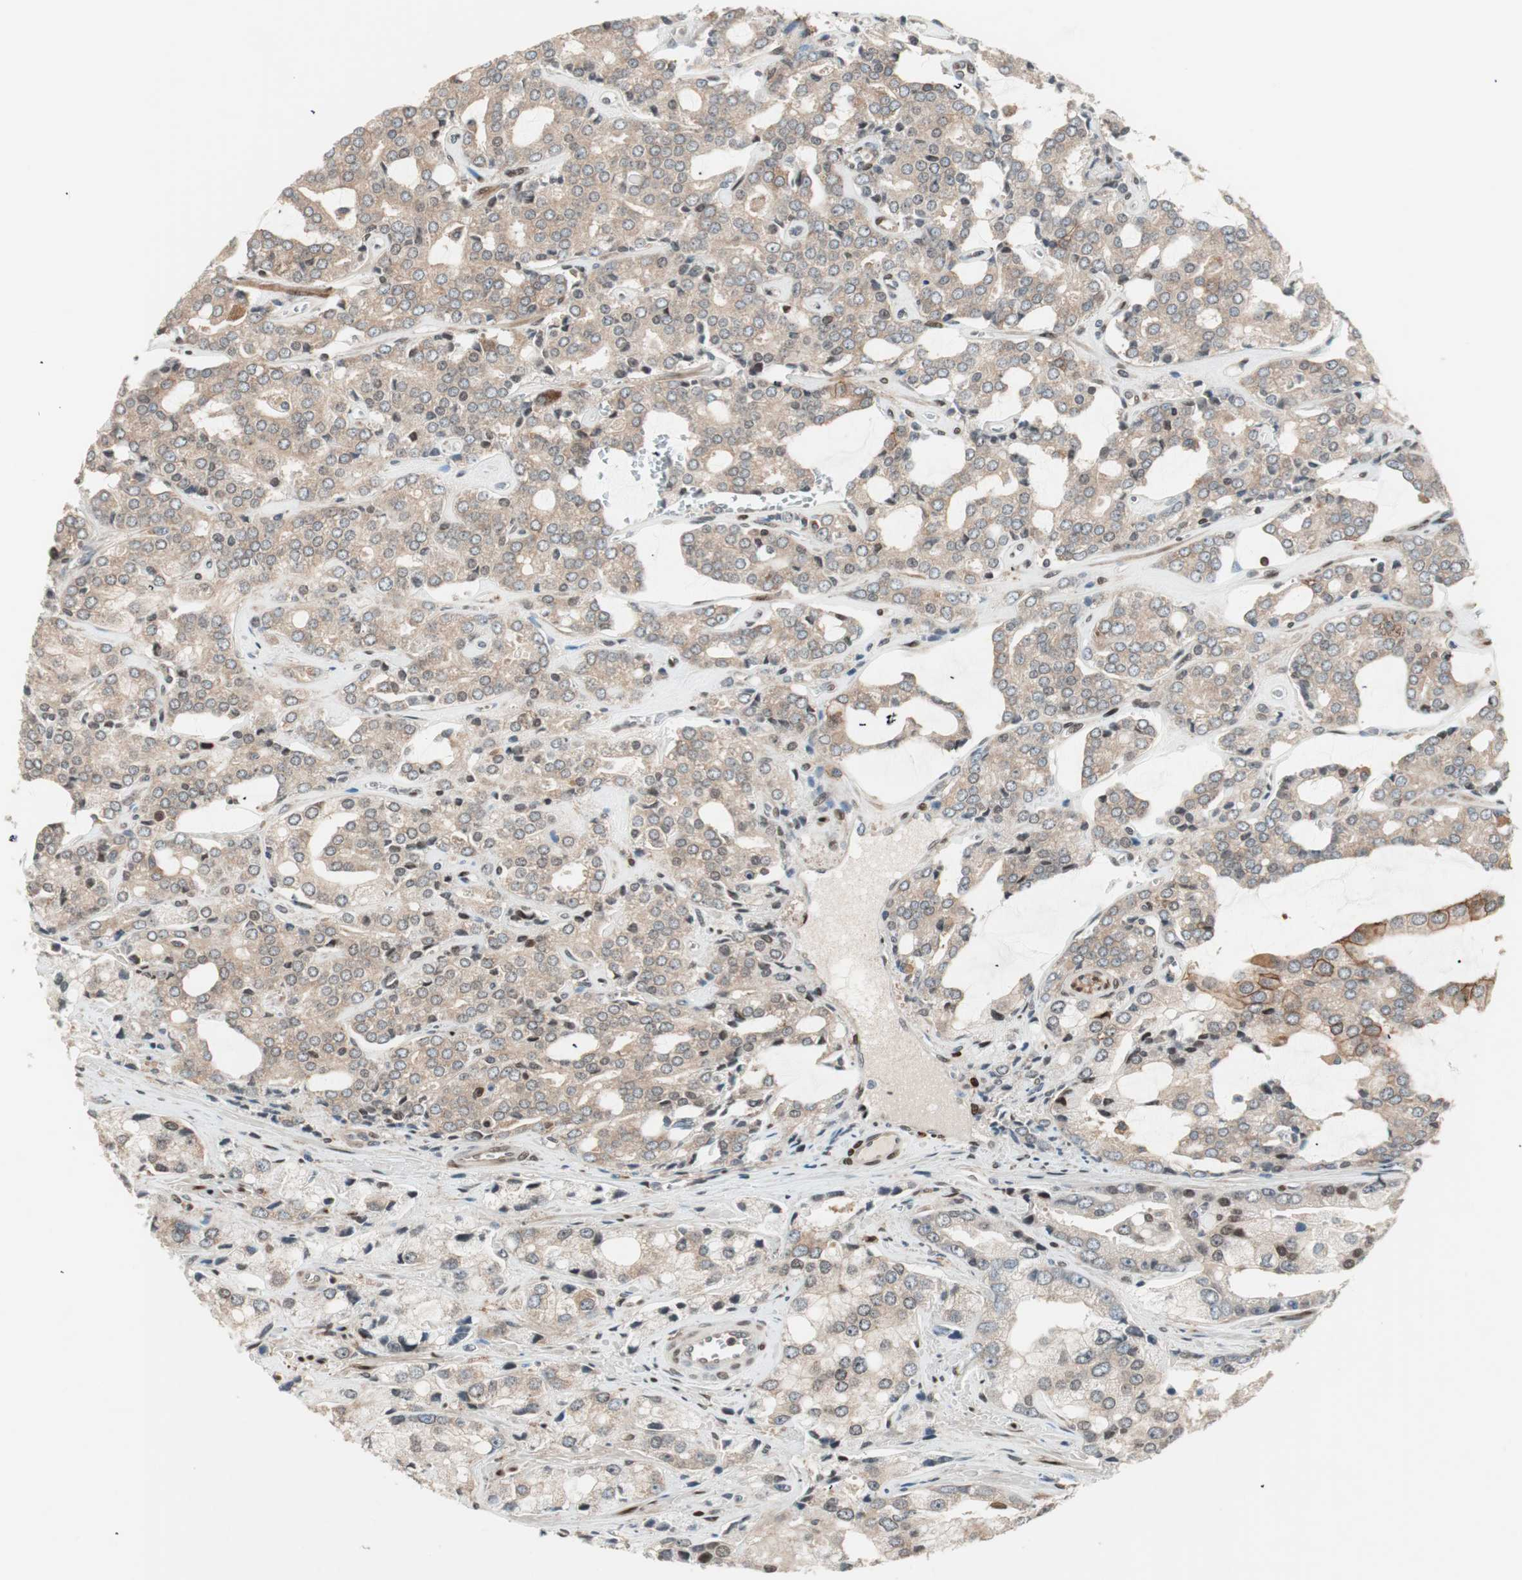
{"staining": {"intensity": "moderate", "quantity": ">75%", "location": "cytoplasmic/membranous,nuclear"}, "tissue": "prostate cancer", "cell_type": "Tumor cells", "image_type": "cancer", "snomed": [{"axis": "morphology", "description": "Adenocarcinoma, High grade"}, {"axis": "topography", "description": "Prostate"}], "caption": "Prostate cancer (adenocarcinoma (high-grade)) stained with IHC reveals moderate cytoplasmic/membranous and nuclear staining in about >75% of tumor cells.", "gene": "BIN1", "patient": {"sex": "male", "age": 67}}